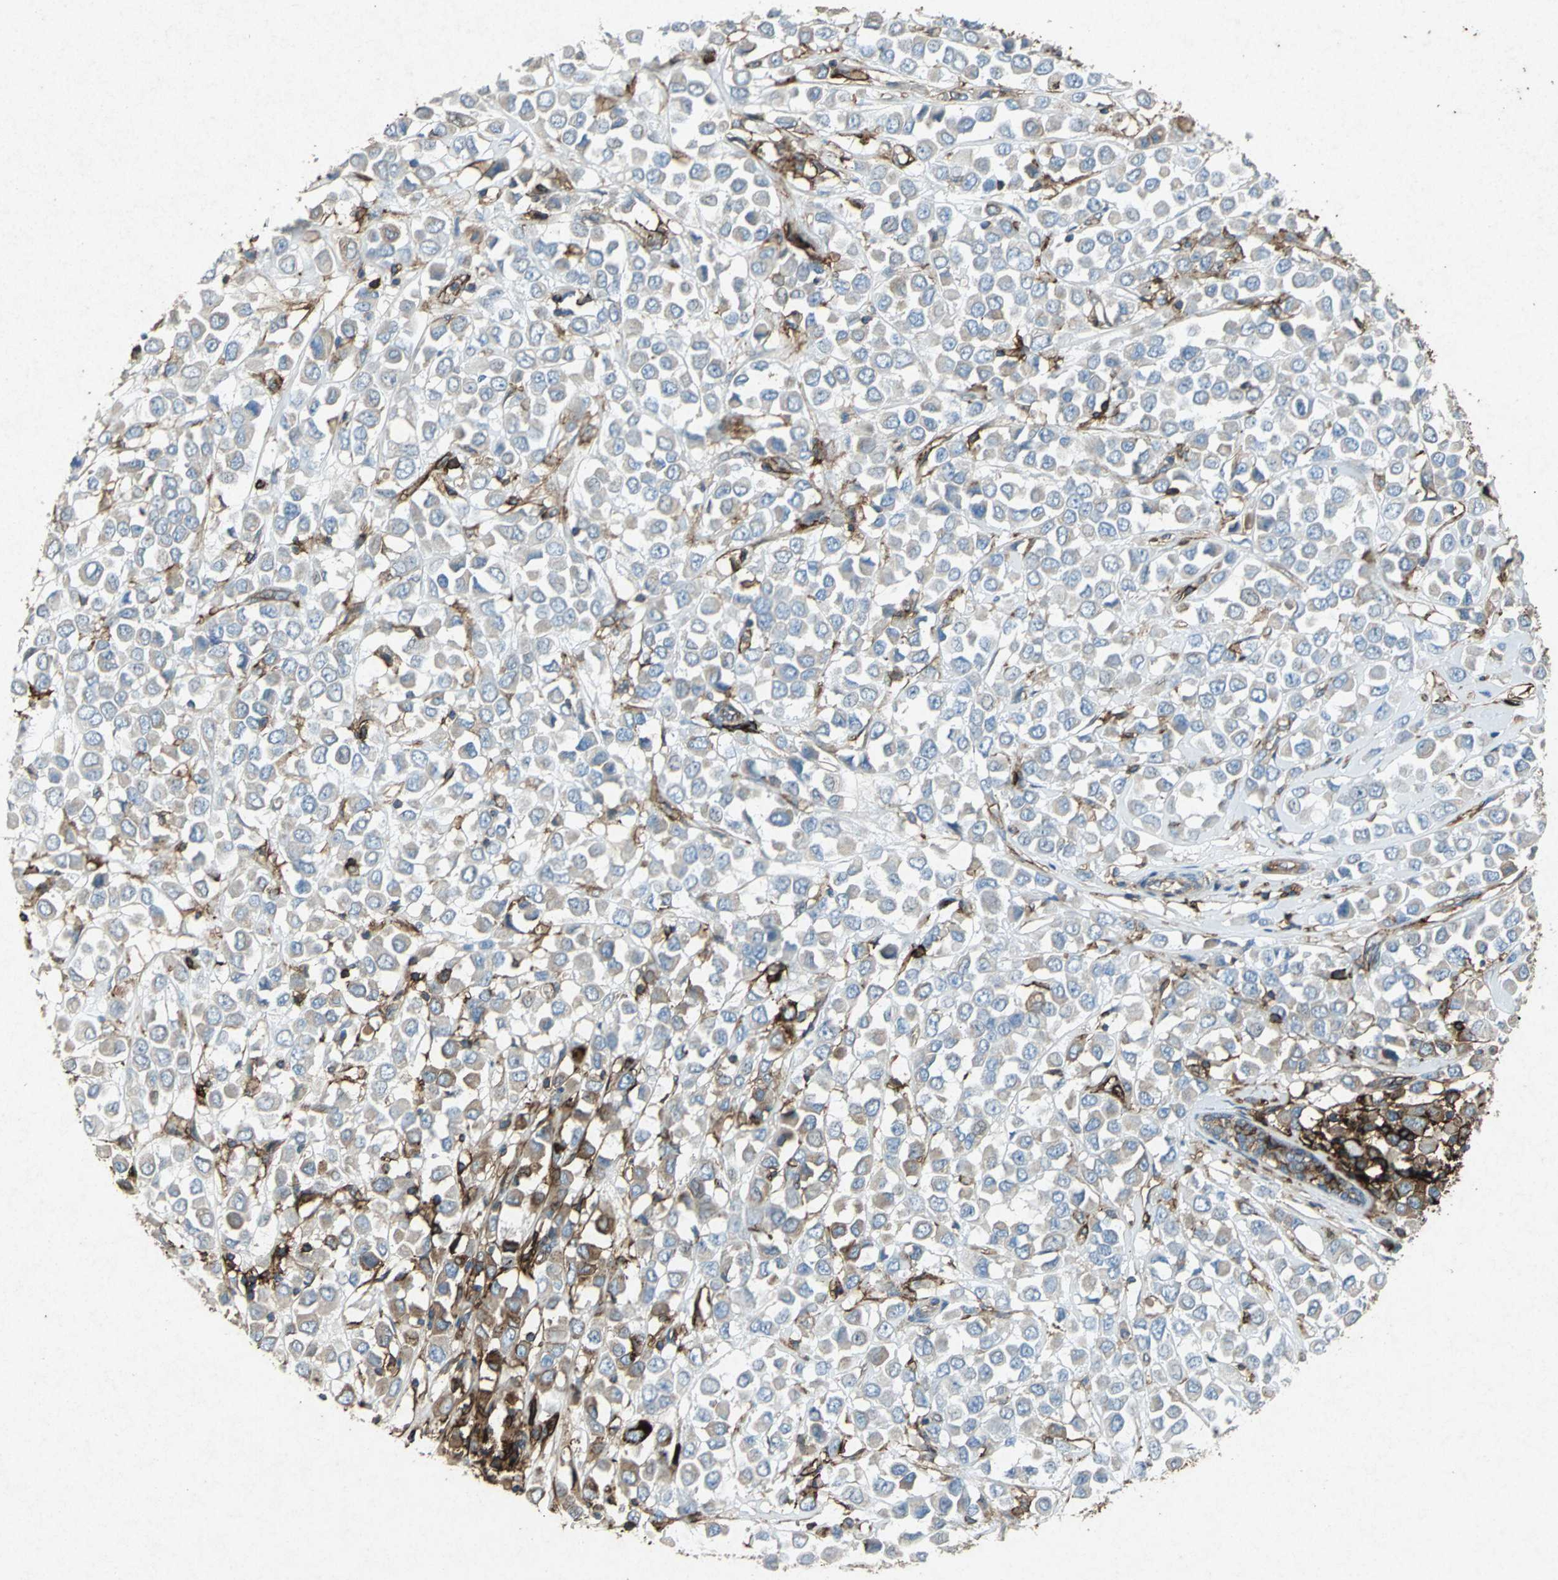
{"staining": {"intensity": "moderate", "quantity": "<25%", "location": "cytoplasmic/membranous"}, "tissue": "breast cancer", "cell_type": "Tumor cells", "image_type": "cancer", "snomed": [{"axis": "morphology", "description": "Duct carcinoma"}, {"axis": "topography", "description": "Breast"}], "caption": "Breast intraductal carcinoma stained with immunohistochemistry (IHC) shows moderate cytoplasmic/membranous positivity in about <25% of tumor cells.", "gene": "CCR6", "patient": {"sex": "female", "age": 61}}